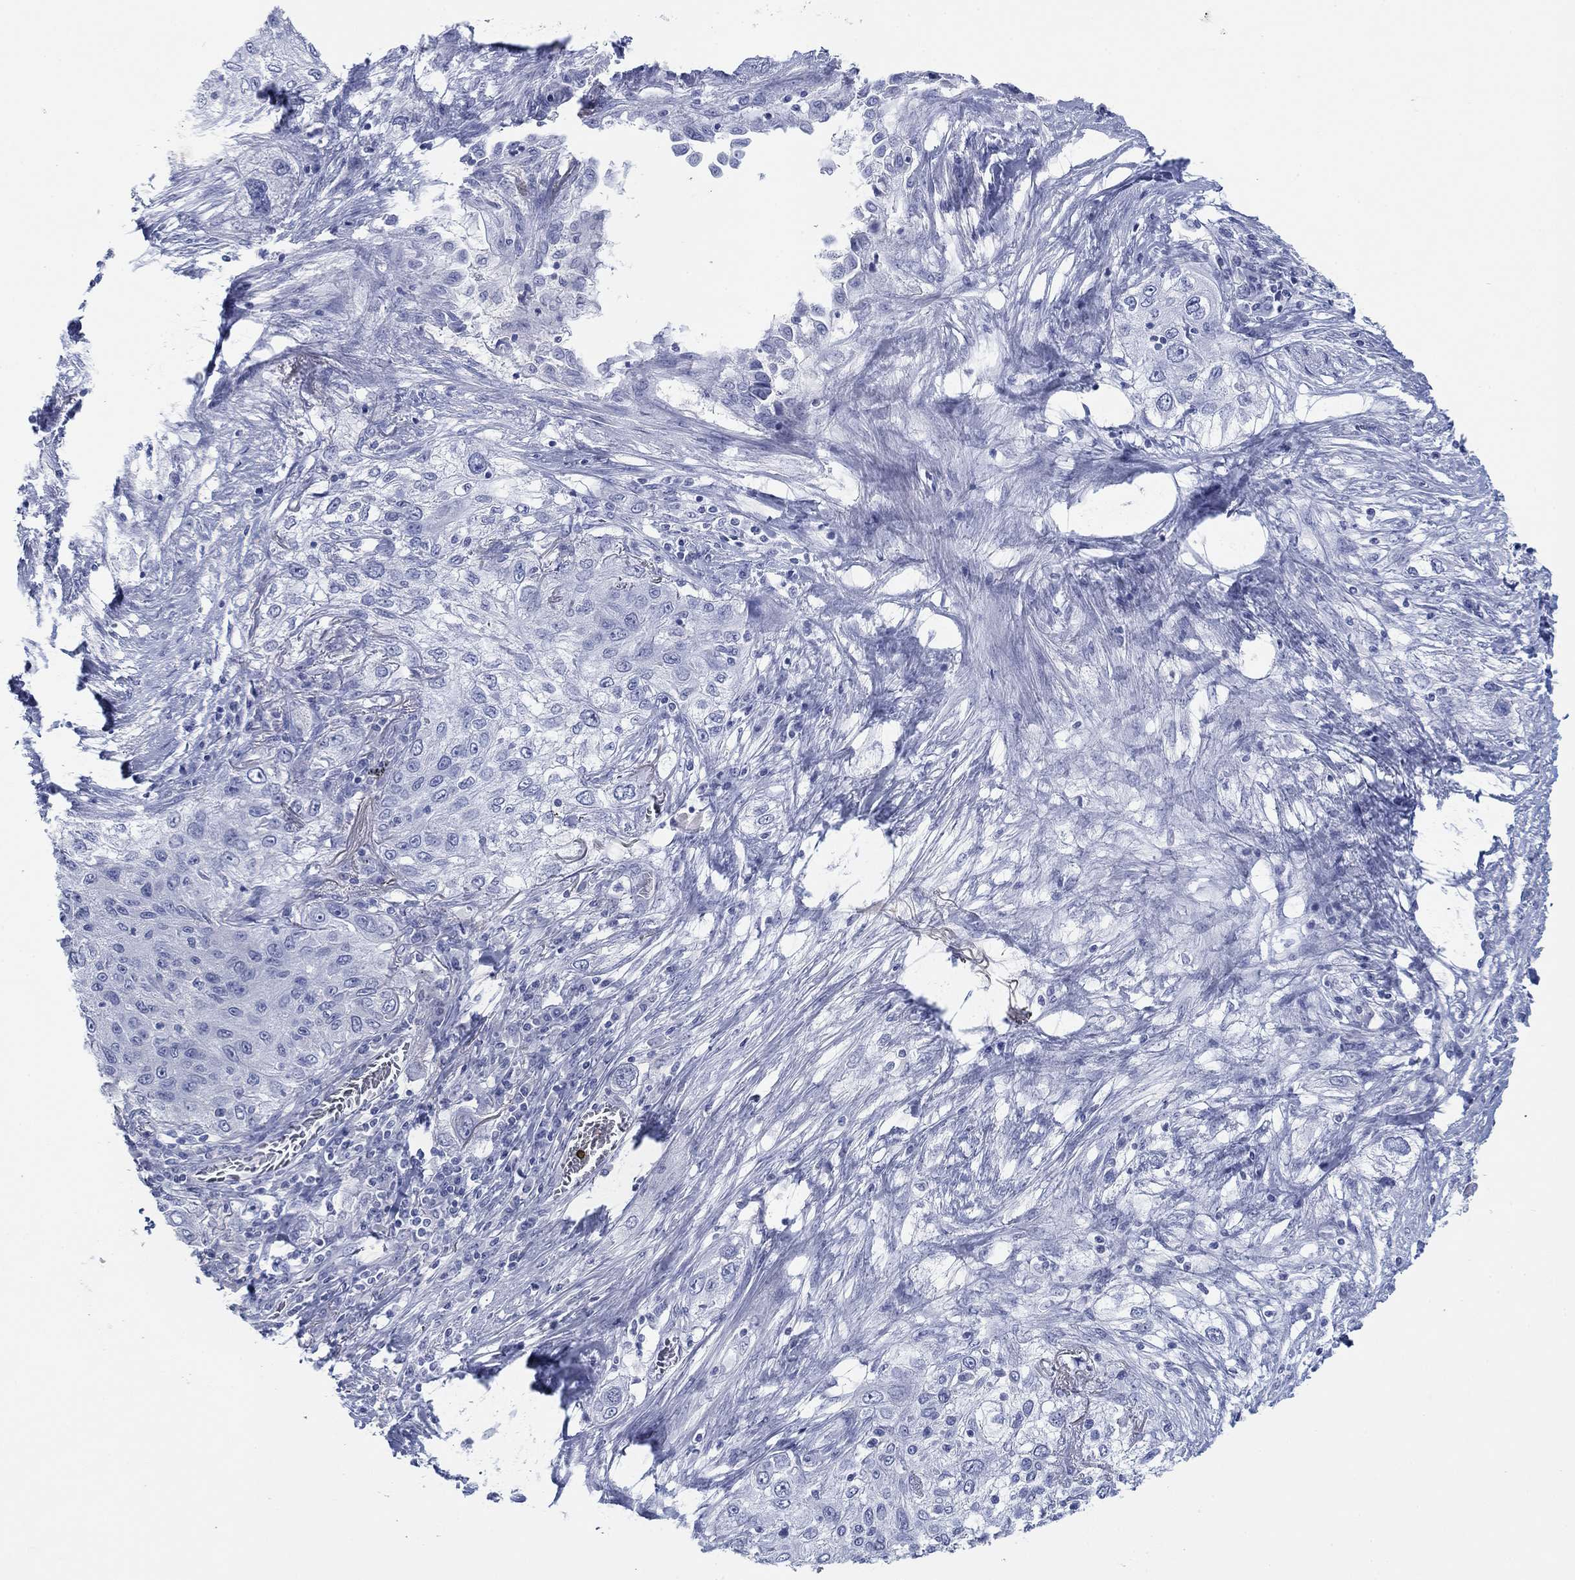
{"staining": {"intensity": "negative", "quantity": "none", "location": "none"}, "tissue": "lung cancer", "cell_type": "Tumor cells", "image_type": "cancer", "snomed": [{"axis": "morphology", "description": "Squamous cell carcinoma, NOS"}, {"axis": "topography", "description": "Lung"}], "caption": "Tumor cells show no significant positivity in squamous cell carcinoma (lung).", "gene": "PDYN", "patient": {"sex": "female", "age": 69}}